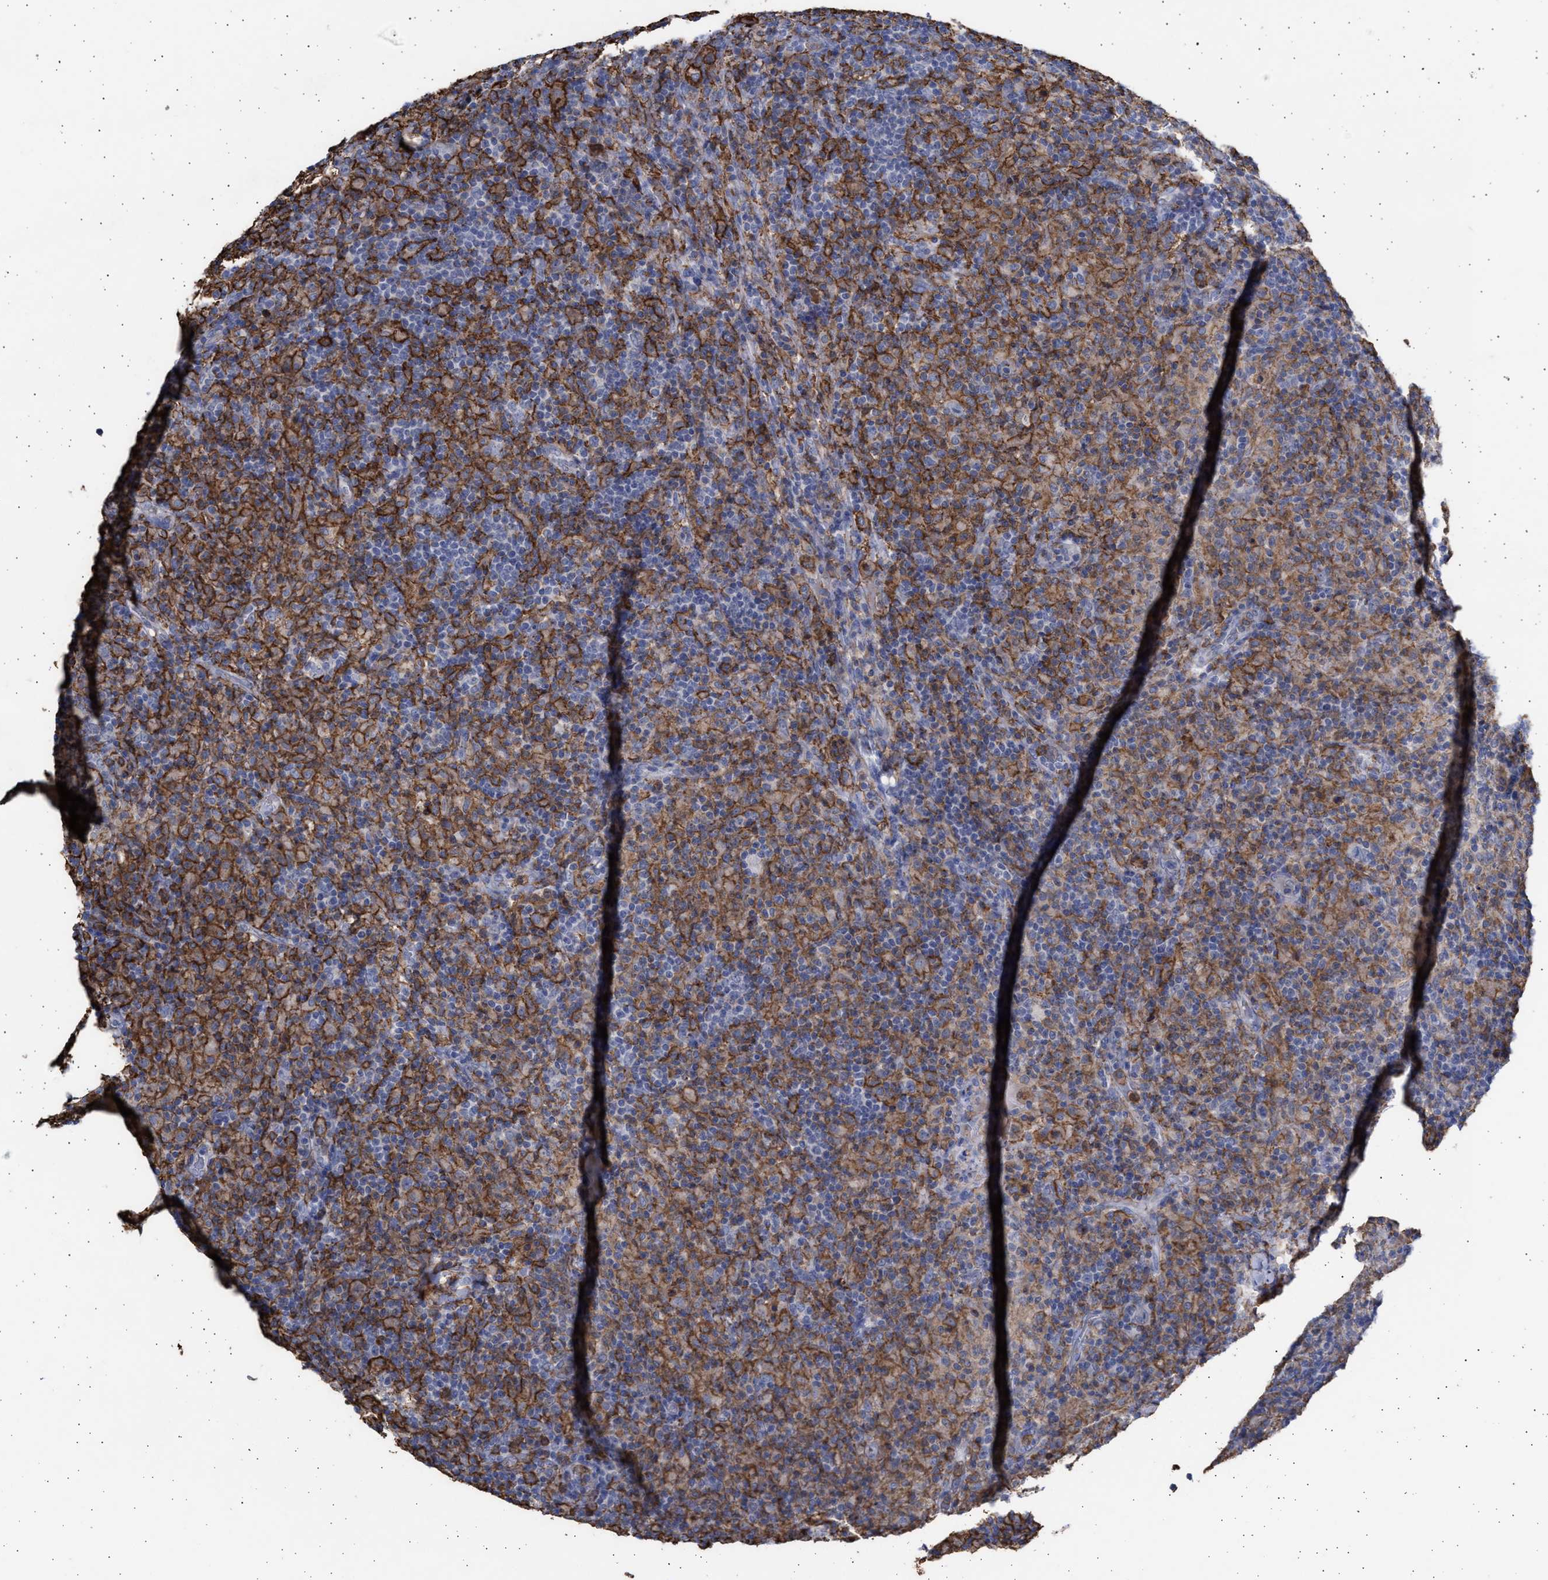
{"staining": {"intensity": "weak", "quantity": "<25%", "location": "cytoplasmic/membranous"}, "tissue": "lymphoma", "cell_type": "Tumor cells", "image_type": "cancer", "snomed": [{"axis": "morphology", "description": "Hodgkin's disease, NOS"}, {"axis": "topography", "description": "Lymph node"}], "caption": "Tumor cells are negative for brown protein staining in lymphoma.", "gene": "FCER1A", "patient": {"sex": "male", "age": 70}}